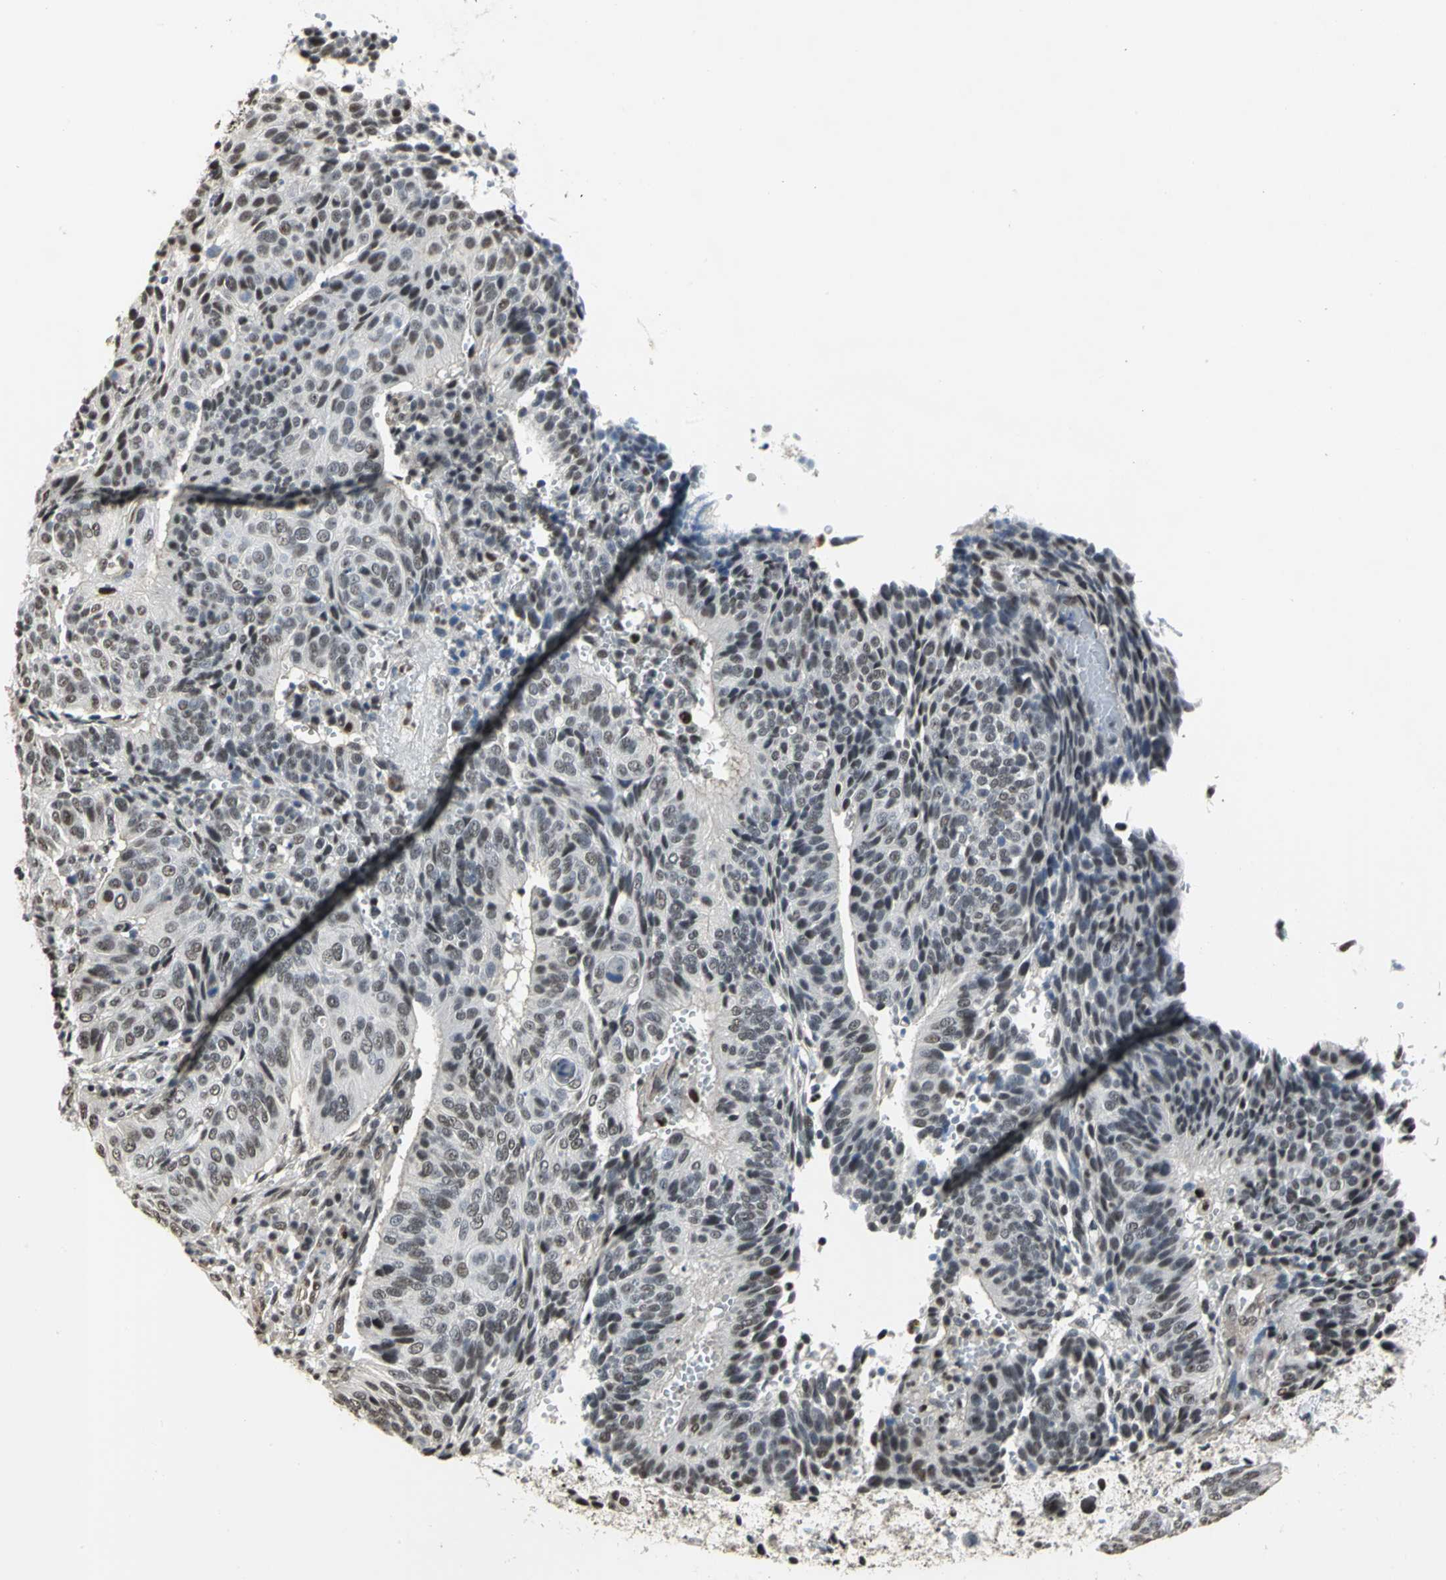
{"staining": {"intensity": "moderate", "quantity": ">75%", "location": "nuclear"}, "tissue": "cervical cancer", "cell_type": "Tumor cells", "image_type": "cancer", "snomed": [{"axis": "morphology", "description": "Squamous cell carcinoma, NOS"}, {"axis": "topography", "description": "Cervix"}], "caption": "Squamous cell carcinoma (cervical) tissue displays moderate nuclear staining in approximately >75% of tumor cells The staining was performed using DAB (3,3'-diaminobenzidine) to visualize the protein expression in brown, while the nuclei were stained in blue with hematoxylin (Magnification: 20x).", "gene": "CCDC88C", "patient": {"sex": "female", "age": 39}}